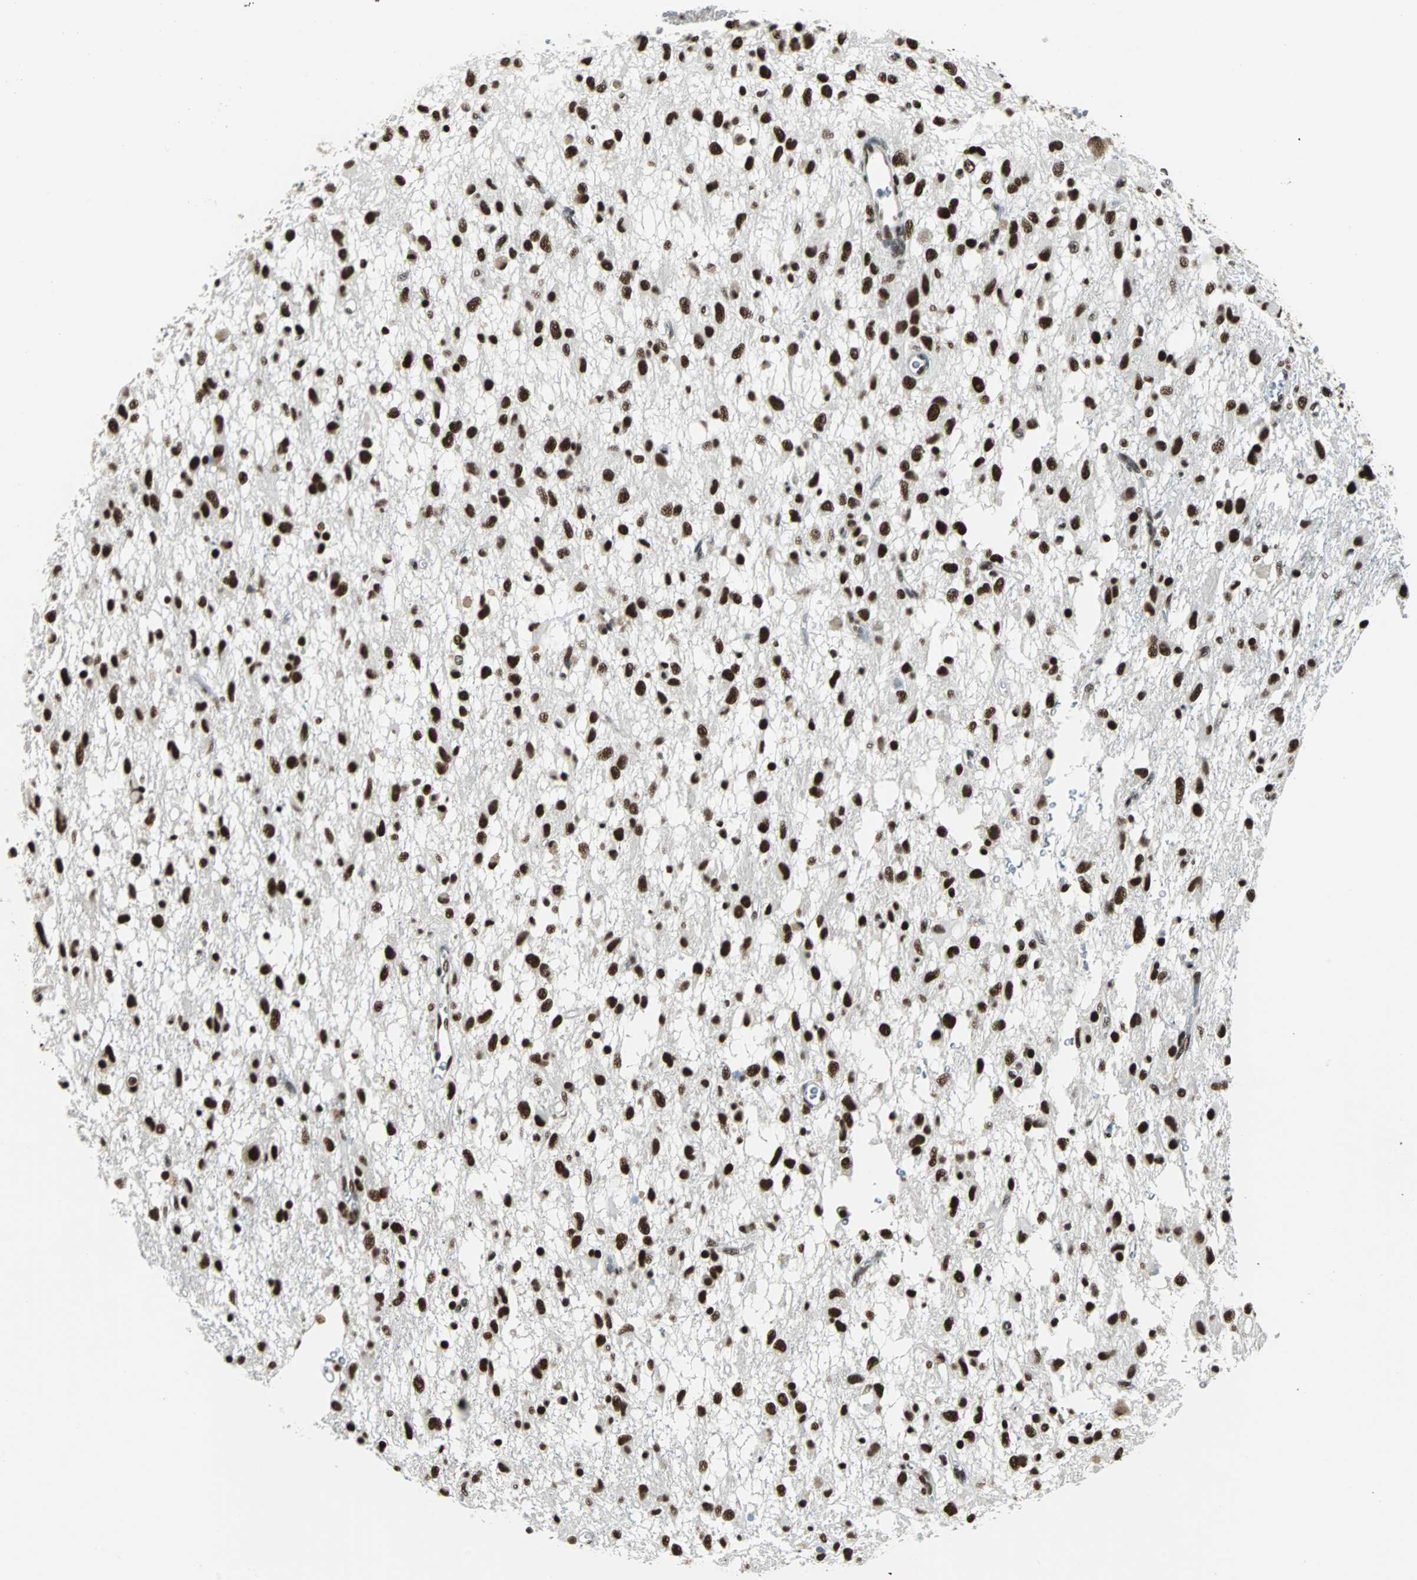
{"staining": {"intensity": "strong", "quantity": ">75%", "location": "nuclear"}, "tissue": "glioma", "cell_type": "Tumor cells", "image_type": "cancer", "snomed": [{"axis": "morphology", "description": "Glioma, malignant, Low grade"}, {"axis": "topography", "description": "Brain"}], "caption": "Protein staining demonstrates strong nuclear expression in about >75% of tumor cells in glioma. The protein of interest is shown in brown color, while the nuclei are stained blue.", "gene": "XRCC4", "patient": {"sex": "male", "age": 77}}